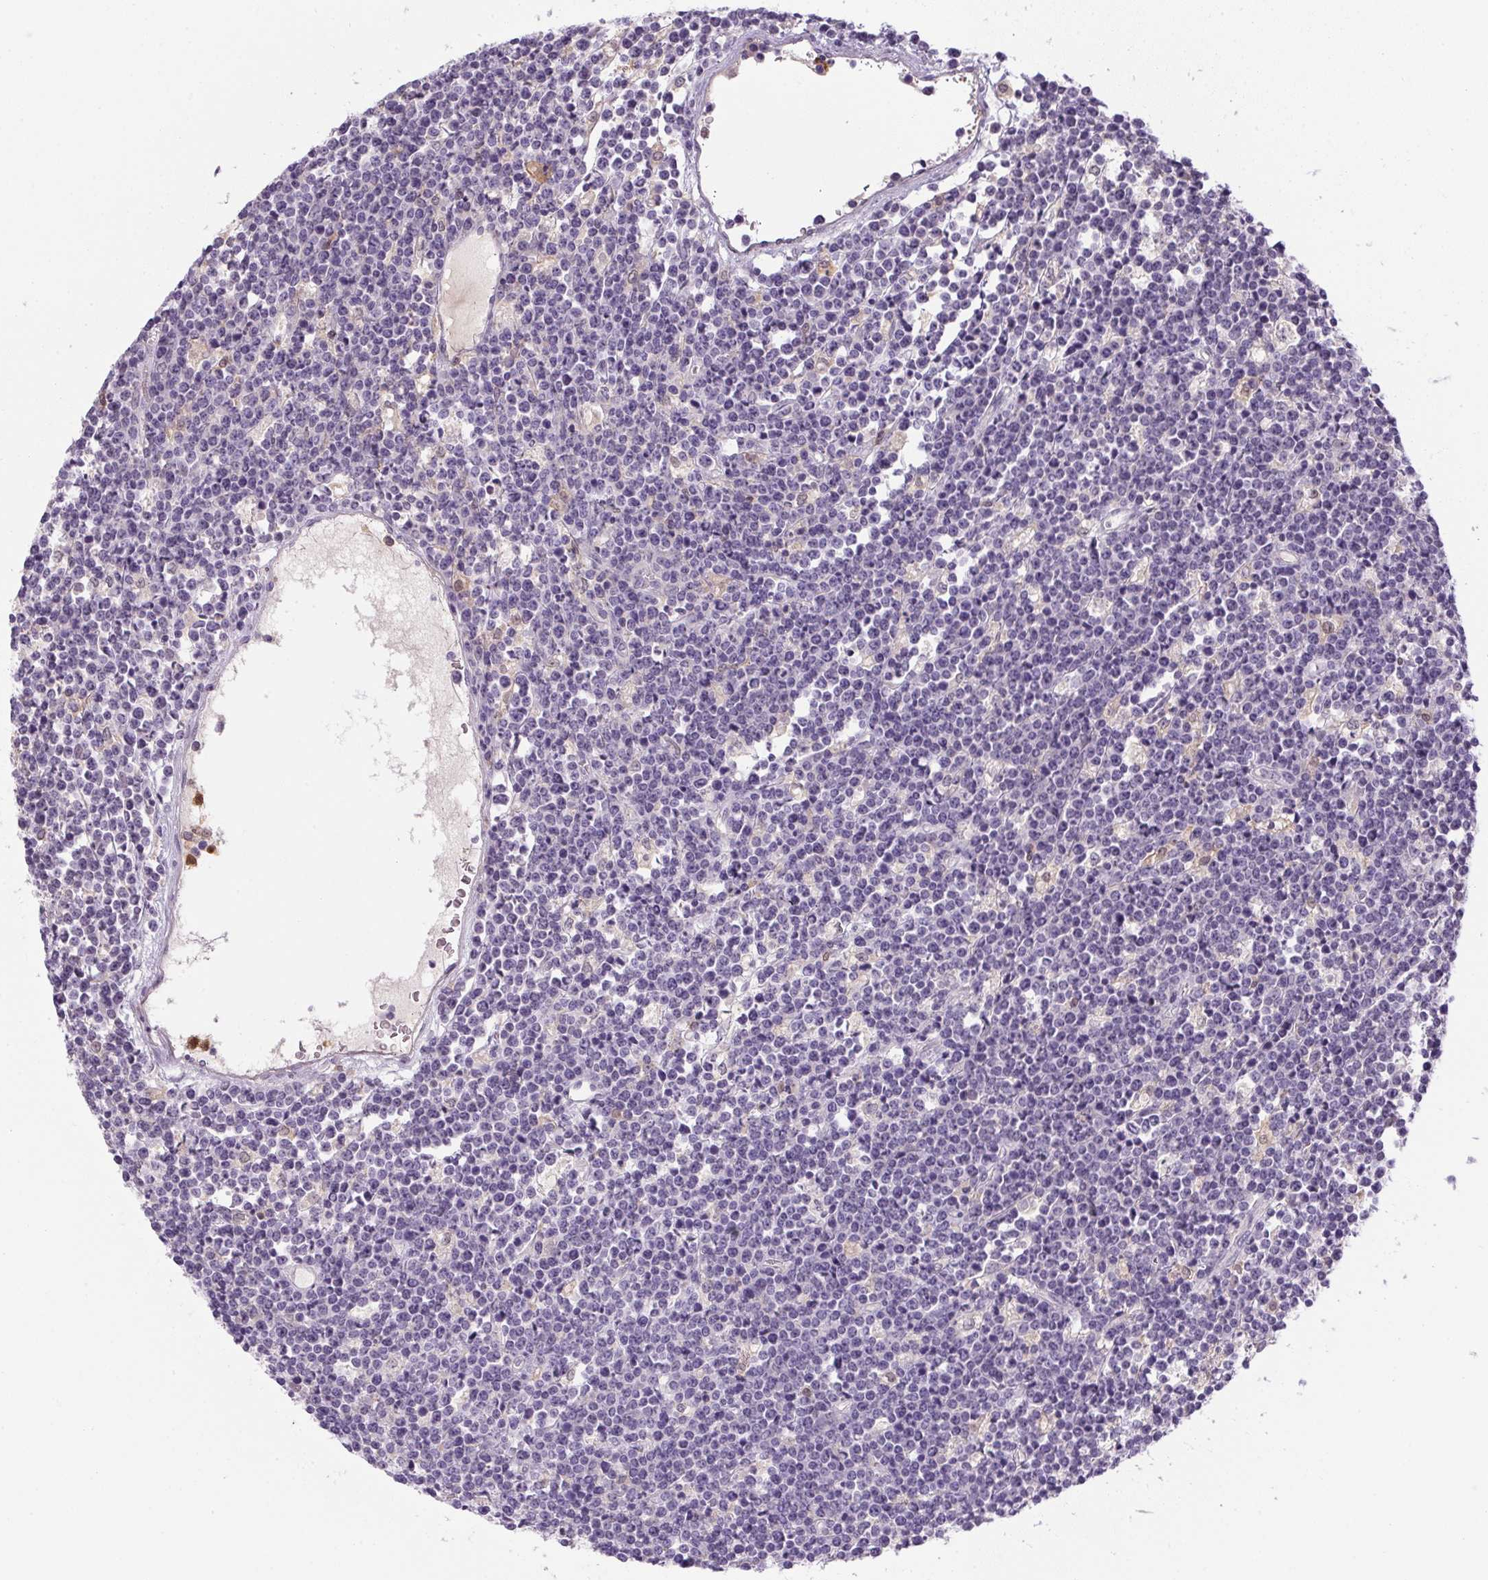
{"staining": {"intensity": "negative", "quantity": "none", "location": "none"}, "tissue": "lymphoma", "cell_type": "Tumor cells", "image_type": "cancer", "snomed": [{"axis": "morphology", "description": "Malignant lymphoma, non-Hodgkin's type, High grade"}, {"axis": "topography", "description": "Ovary"}], "caption": "A micrograph of human lymphoma is negative for staining in tumor cells. (DAB (3,3'-diaminobenzidine) immunohistochemistry with hematoxylin counter stain).", "gene": "DNAJC5G", "patient": {"sex": "female", "age": 56}}